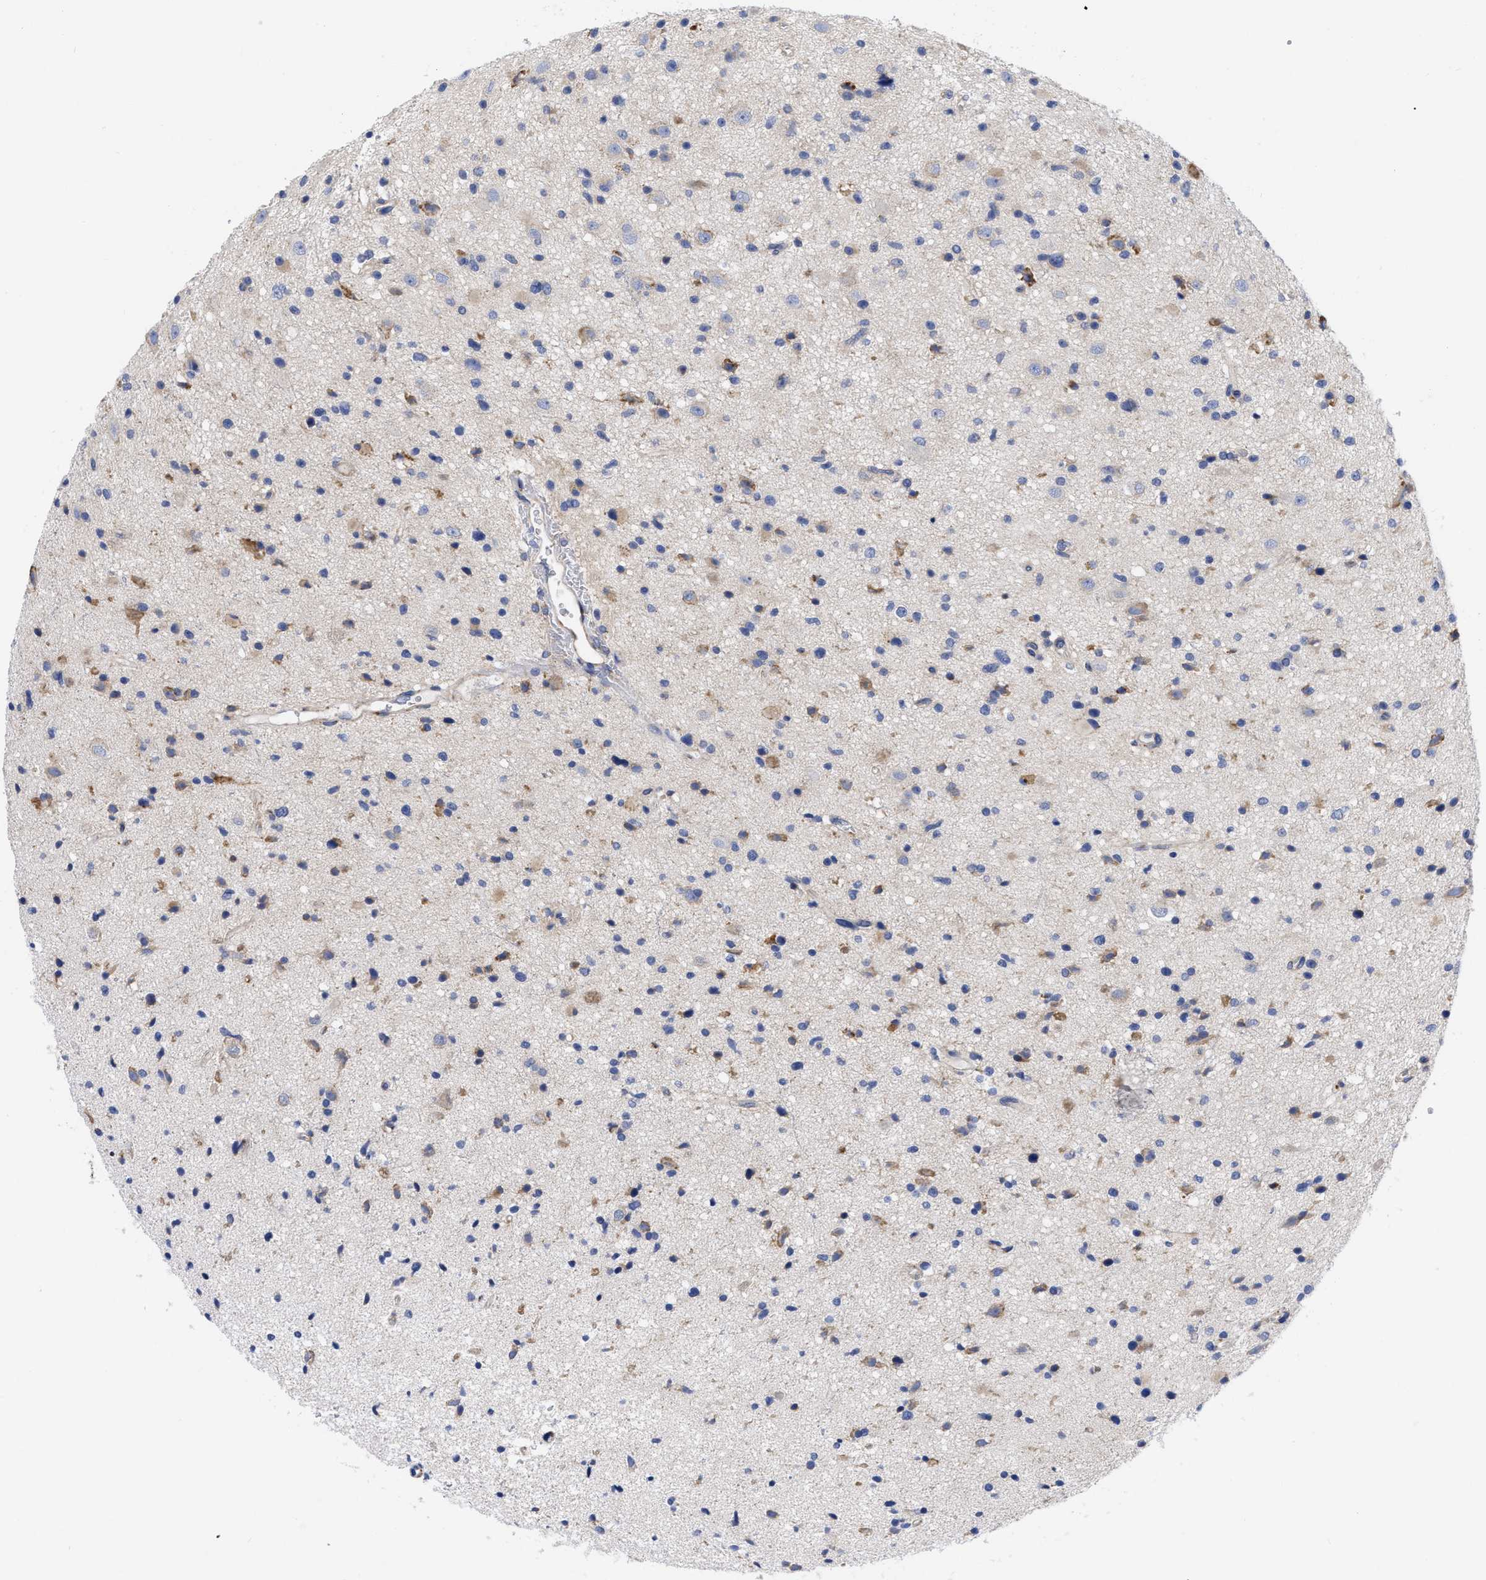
{"staining": {"intensity": "moderate", "quantity": "<25%", "location": "cytoplasmic/membranous"}, "tissue": "glioma", "cell_type": "Tumor cells", "image_type": "cancer", "snomed": [{"axis": "morphology", "description": "Glioma, malignant, High grade"}, {"axis": "topography", "description": "Brain"}], "caption": "Protein analysis of malignant glioma (high-grade) tissue demonstrates moderate cytoplasmic/membranous positivity in about <25% of tumor cells.", "gene": "CFAP298", "patient": {"sex": "male", "age": 33}}